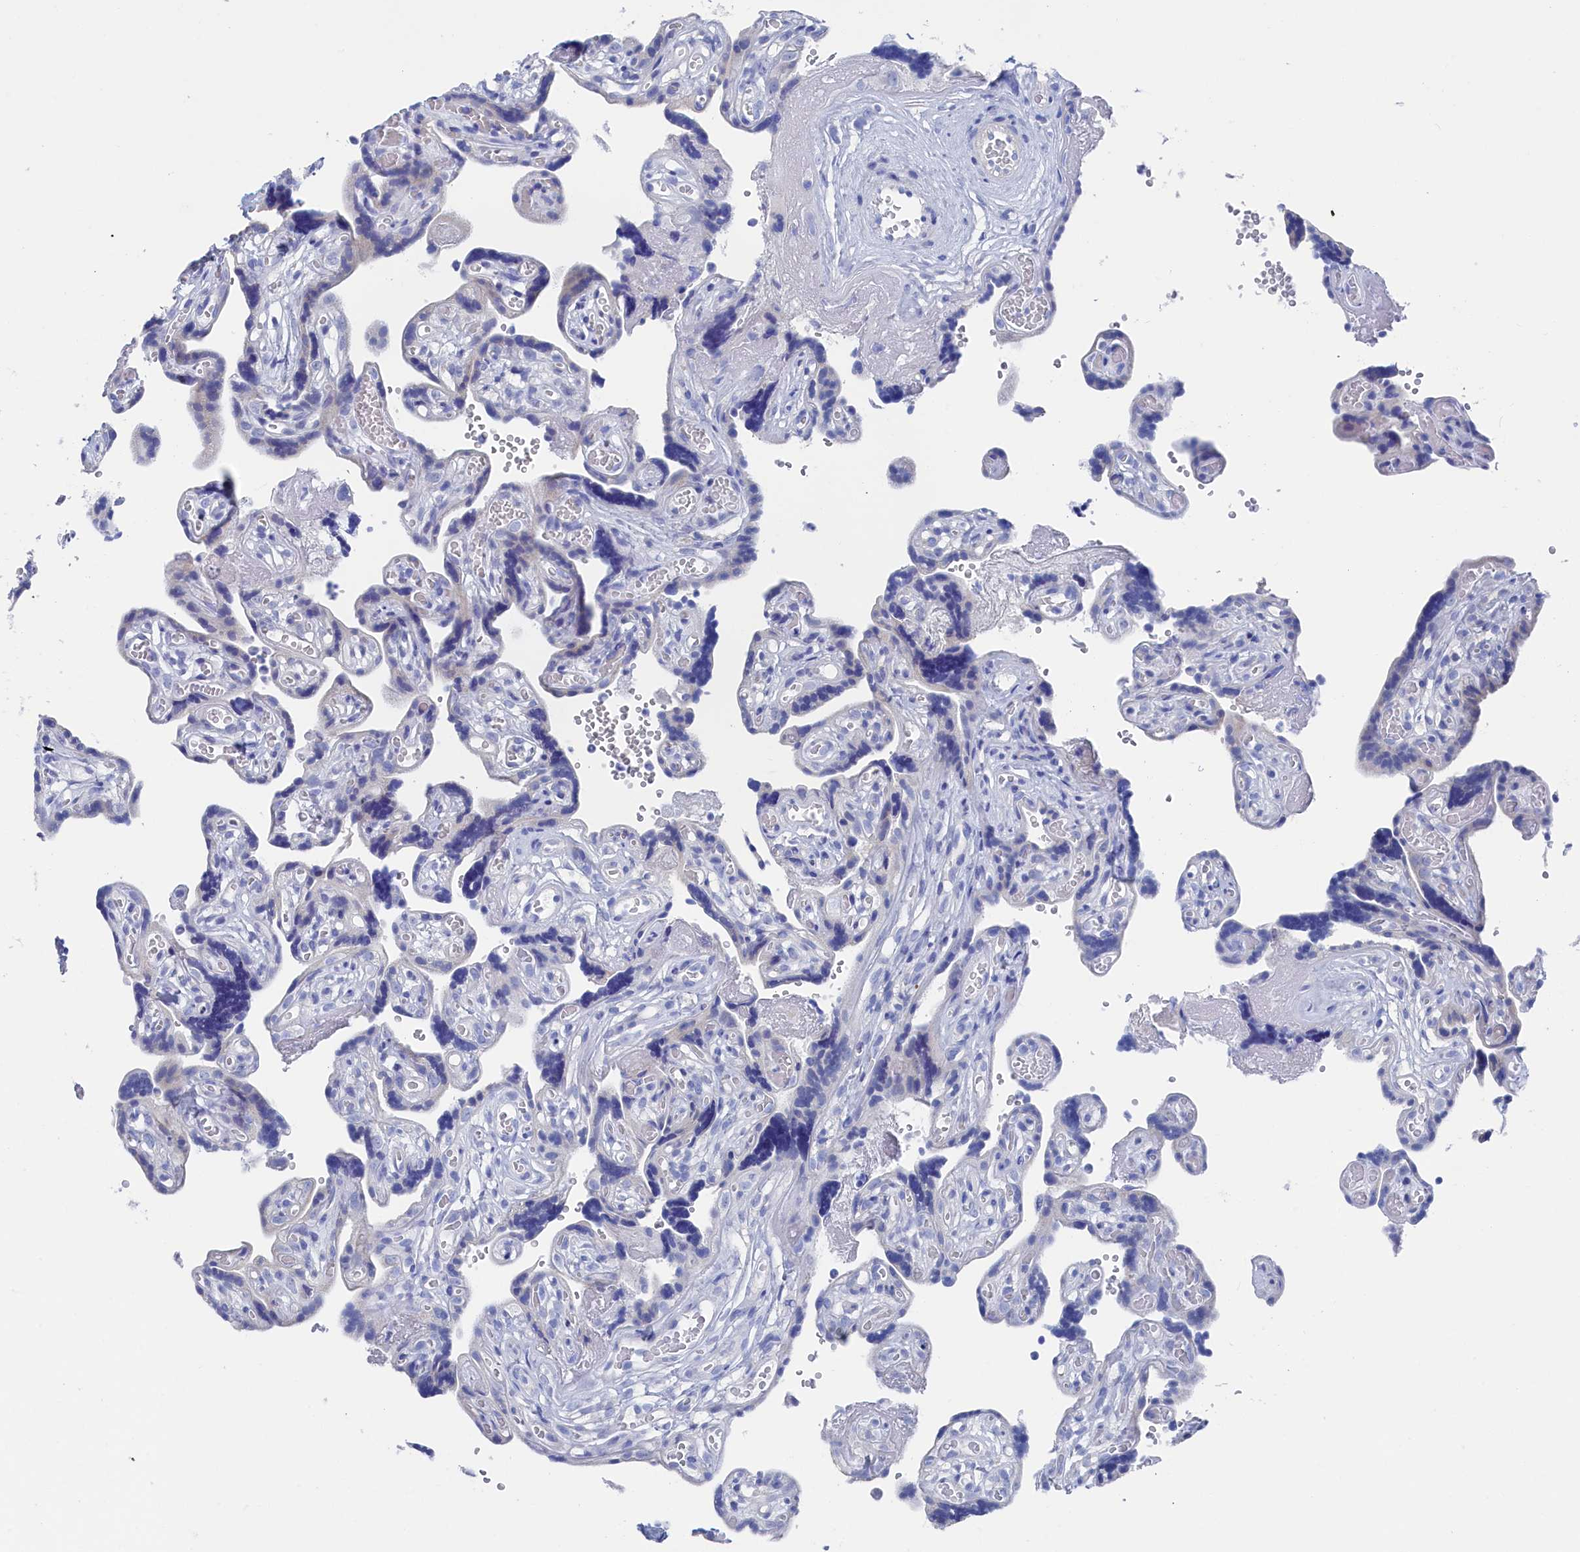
{"staining": {"intensity": "moderate", "quantity": "<25%", "location": "cytoplasmic/membranous"}, "tissue": "placenta", "cell_type": "Trophoblastic cells", "image_type": "normal", "snomed": [{"axis": "morphology", "description": "Normal tissue, NOS"}, {"axis": "topography", "description": "Placenta"}], "caption": "An image of human placenta stained for a protein shows moderate cytoplasmic/membranous brown staining in trophoblastic cells.", "gene": "TMOD2", "patient": {"sex": "female", "age": 30}}